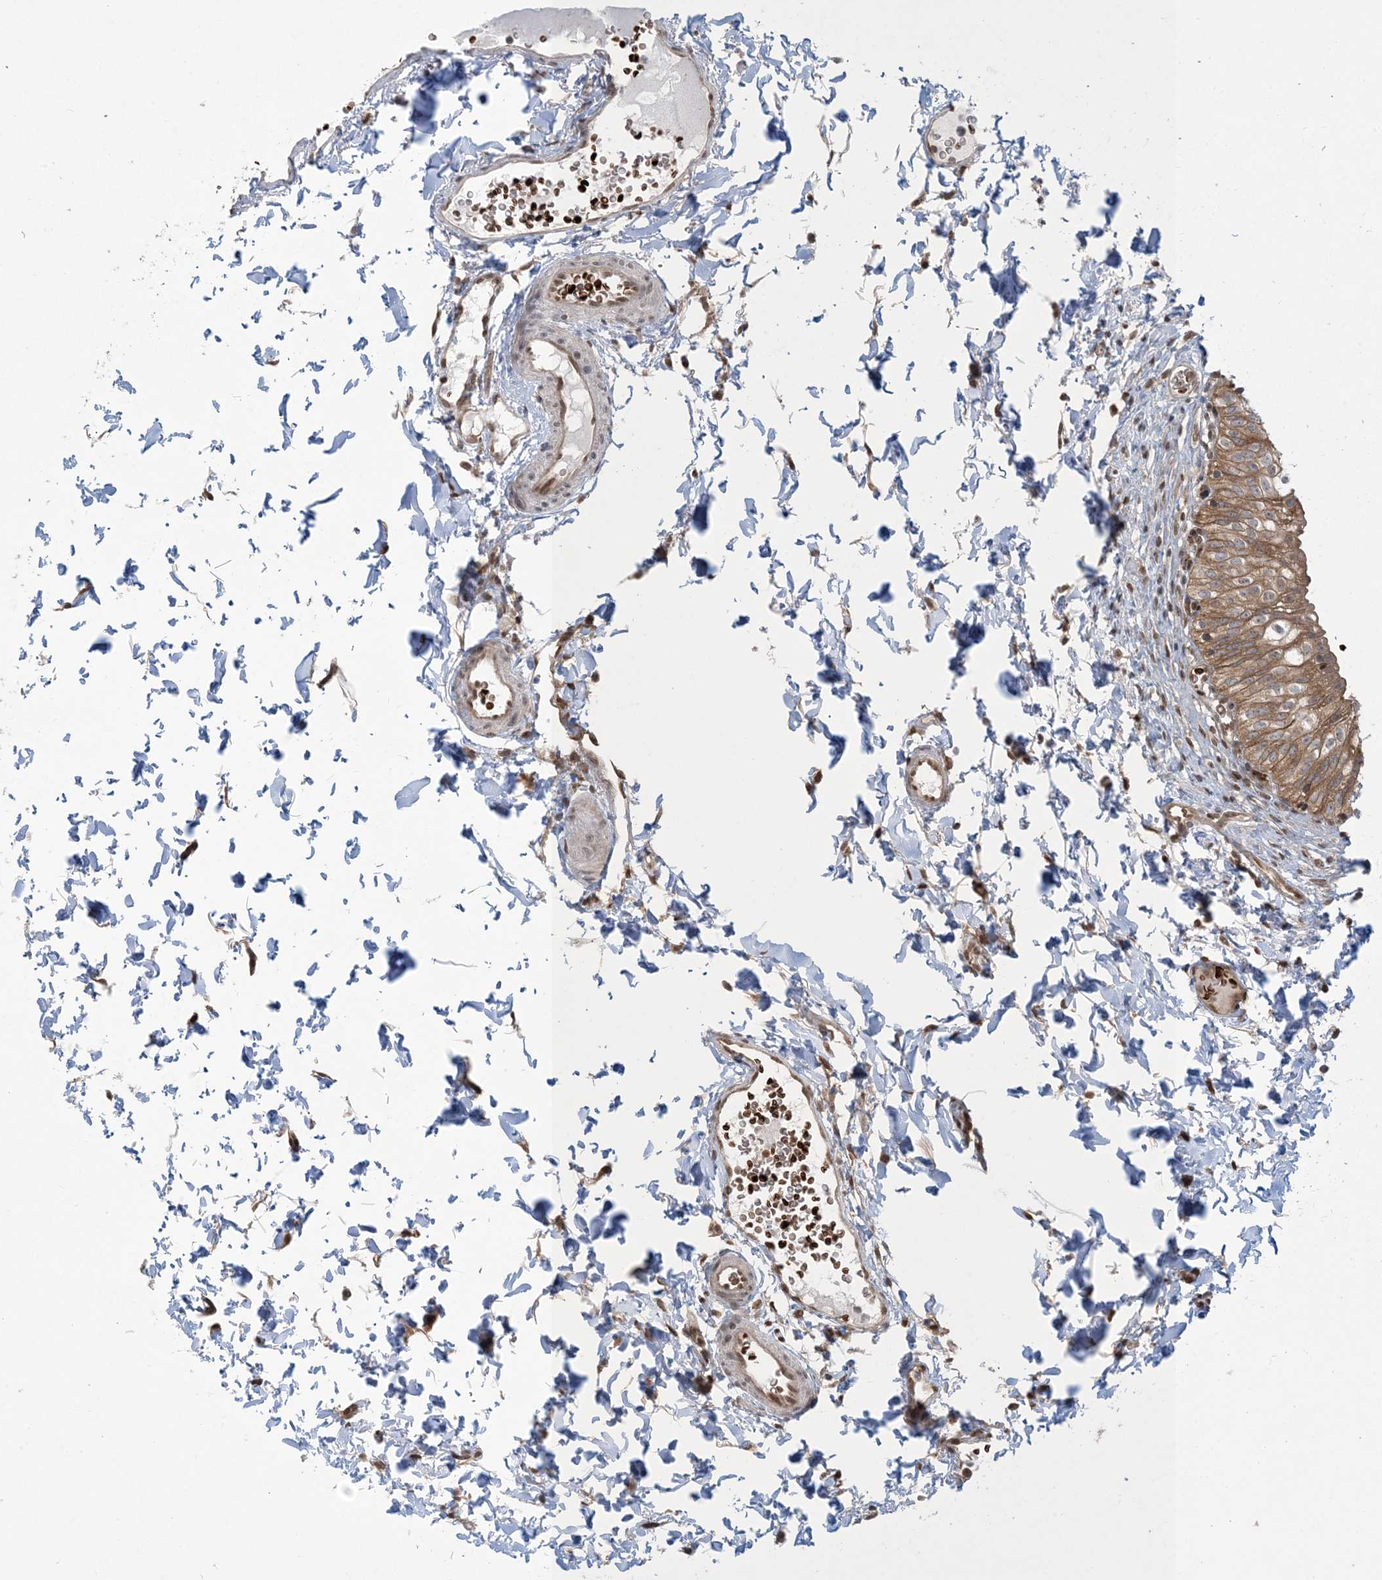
{"staining": {"intensity": "moderate", "quantity": ">75%", "location": "cytoplasmic/membranous"}, "tissue": "urinary bladder", "cell_type": "Urothelial cells", "image_type": "normal", "snomed": [{"axis": "morphology", "description": "Normal tissue, NOS"}, {"axis": "topography", "description": "Urinary bladder"}], "caption": "Unremarkable urinary bladder displays moderate cytoplasmic/membranous staining in about >75% of urothelial cells, visualized by immunohistochemistry.", "gene": "ABCF3", "patient": {"sex": "male", "age": 55}}